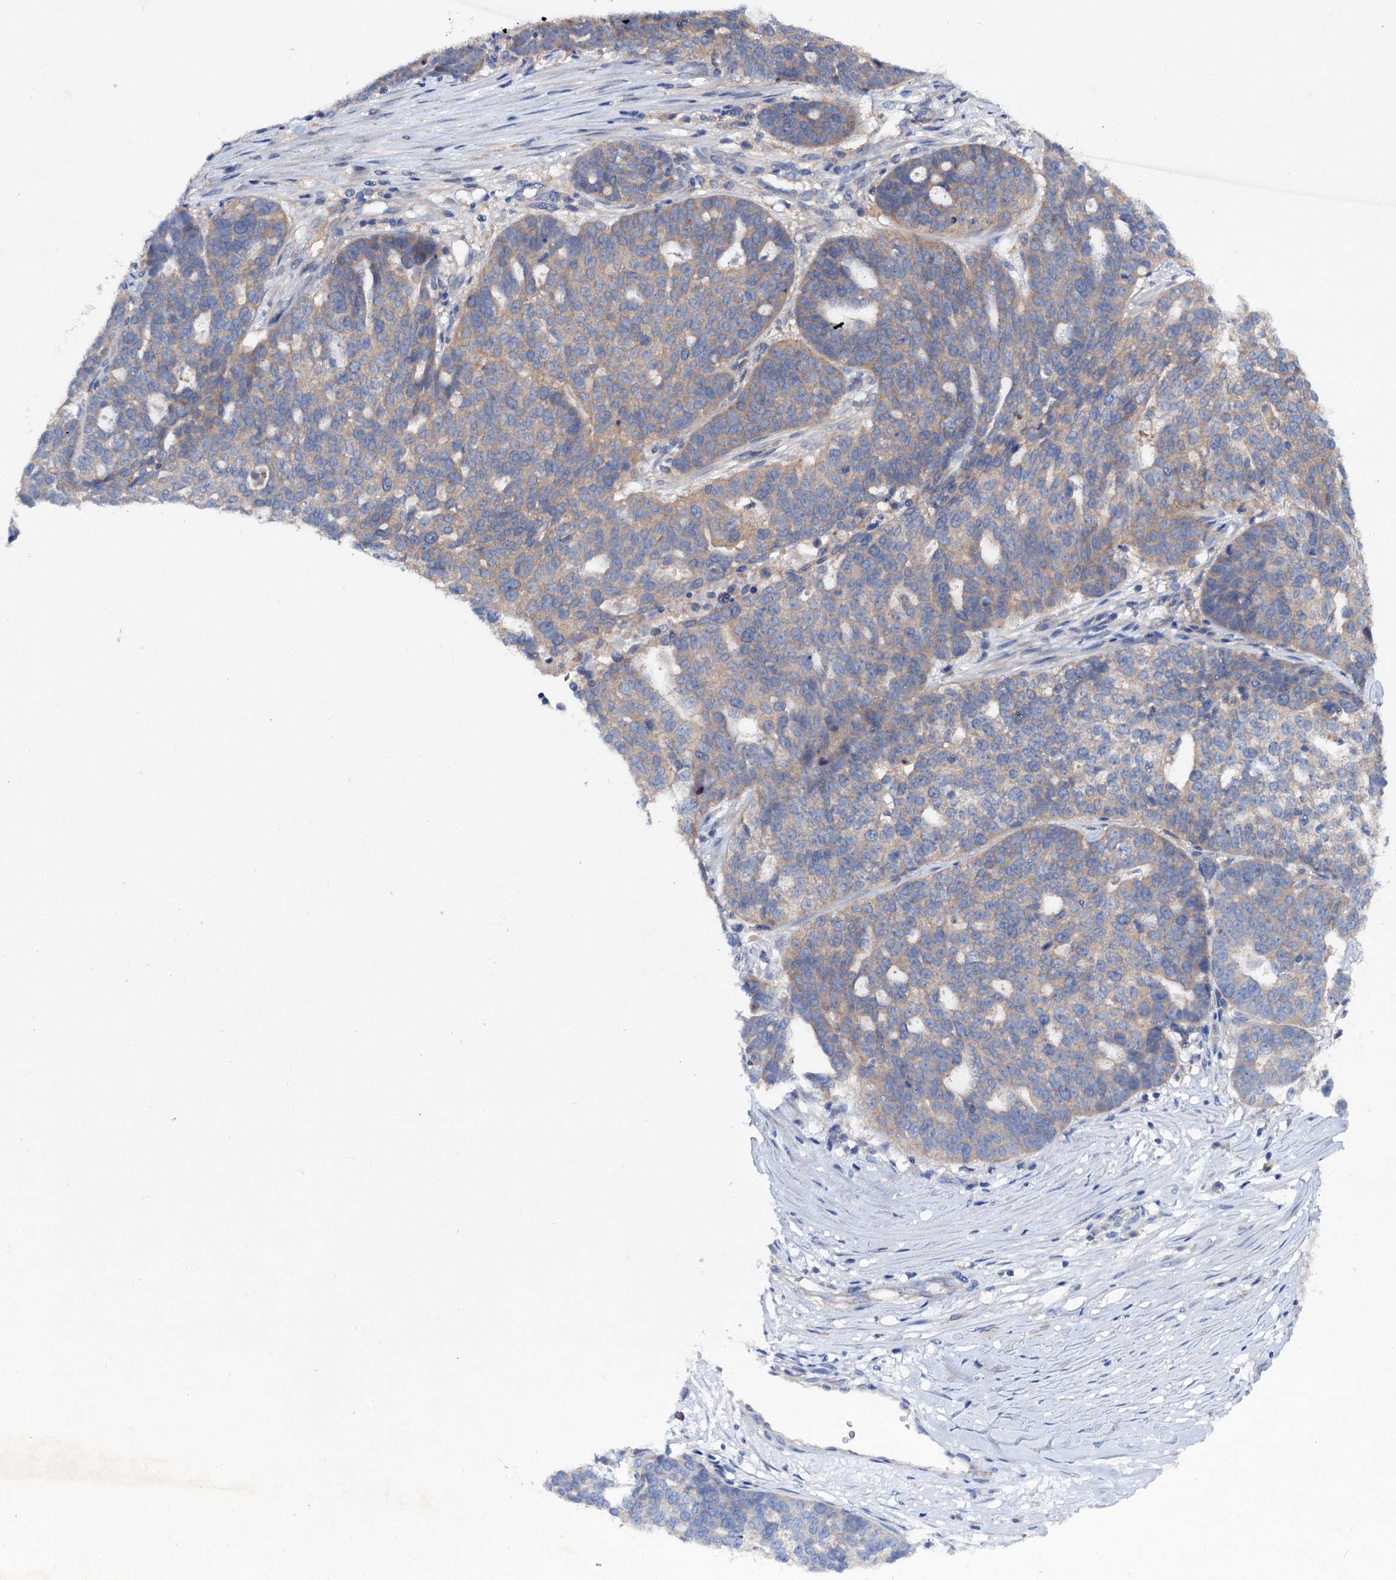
{"staining": {"intensity": "weak", "quantity": "<25%", "location": "cytoplasmic/membranous"}, "tissue": "ovarian cancer", "cell_type": "Tumor cells", "image_type": "cancer", "snomed": [{"axis": "morphology", "description": "Cystadenocarcinoma, serous, NOS"}, {"axis": "topography", "description": "Ovary"}], "caption": "Immunohistochemistry histopathology image of human ovarian cancer (serous cystadenocarcinoma) stained for a protein (brown), which demonstrates no staining in tumor cells.", "gene": "VPS29", "patient": {"sex": "female", "age": 59}}